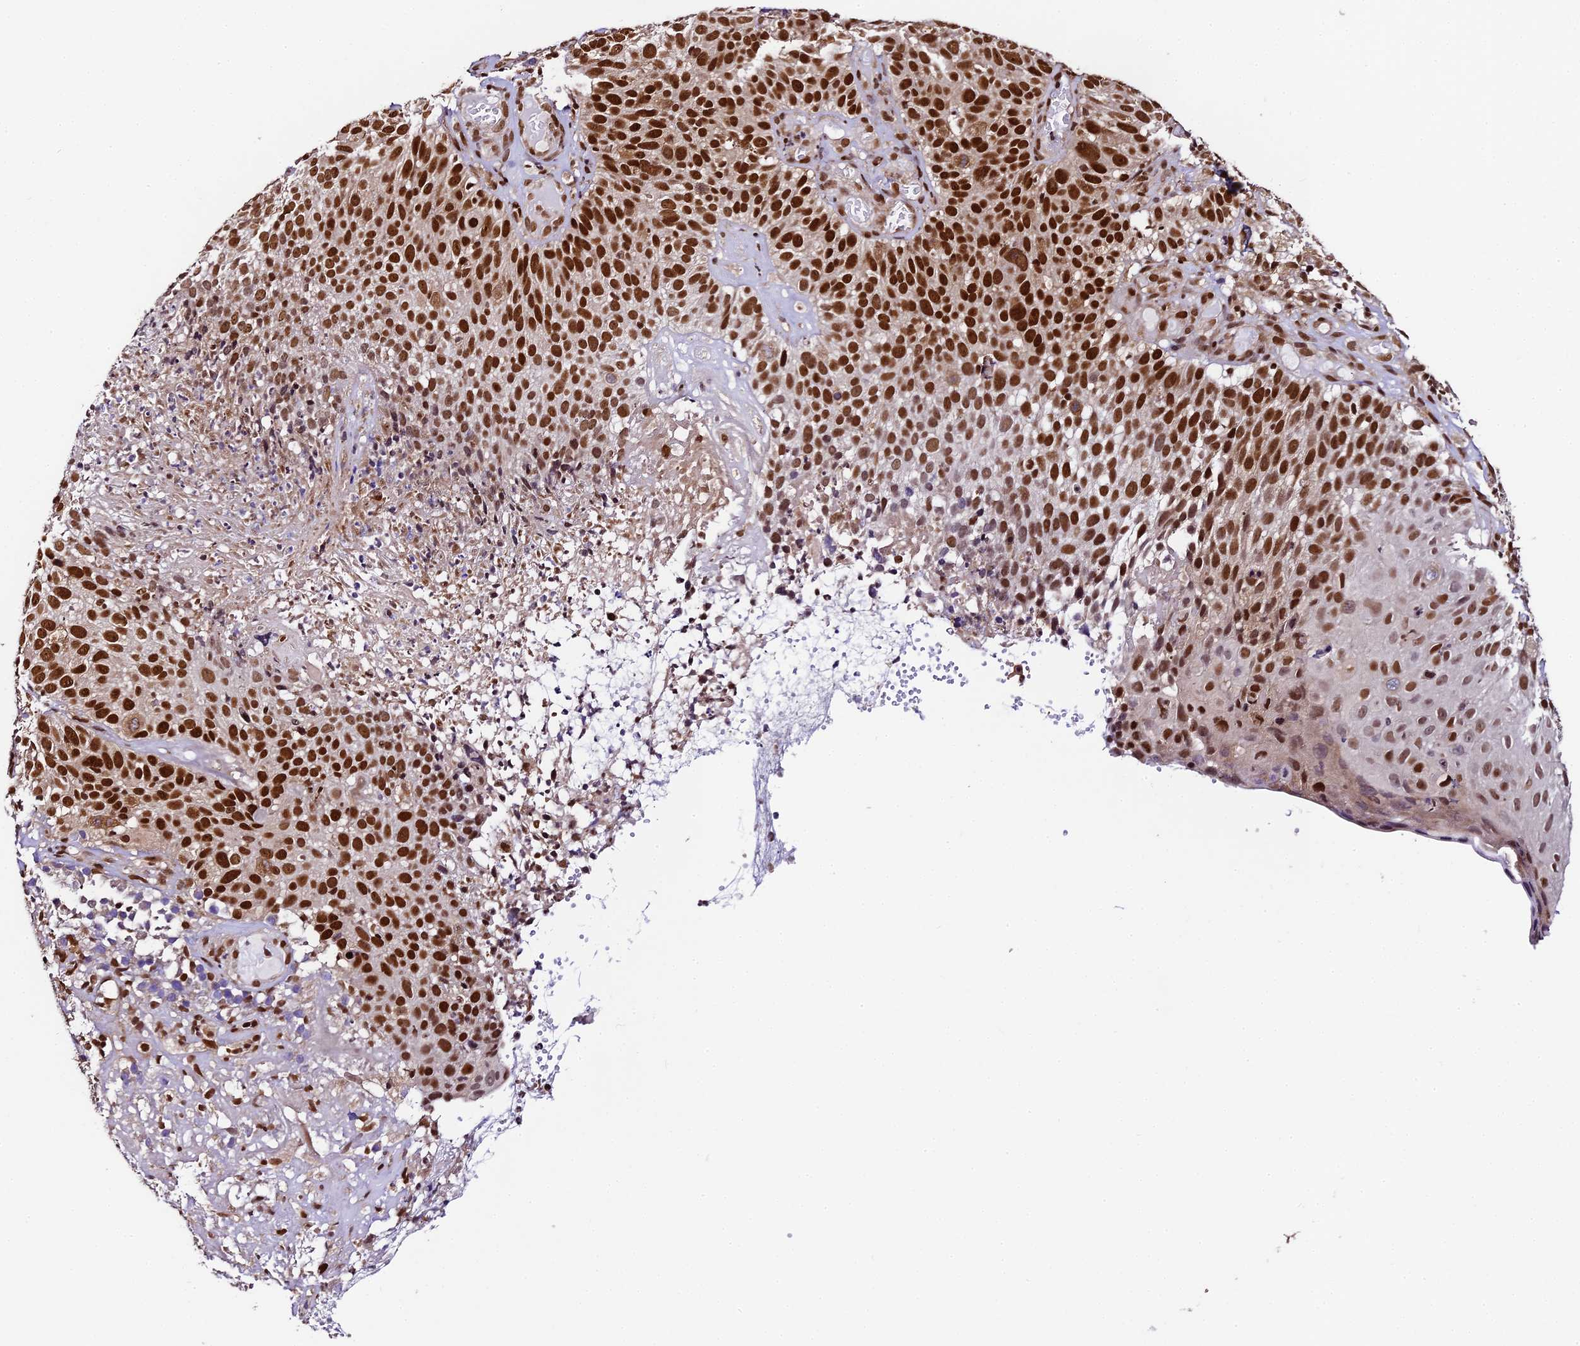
{"staining": {"intensity": "strong", "quantity": ">75%", "location": "nuclear"}, "tissue": "cervical cancer", "cell_type": "Tumor cells", "image_type": "cancer", "snomed": [{"axis": "morphology", "description": "Squamous cell carcinoma, NOS"}, {"axis": "topography", "description": "Cervix"}], "caption": "This photomicrograph demonstrates cervical cancer (squamous cell carcinoma) stained with IHC to label a protein in brown. The nuclear of tumor cells show strong positivity for the protein. Nuclei are counter-stained blue.", "gene": "TRIM22", "patient": {"sex": "female", "age": 74}}